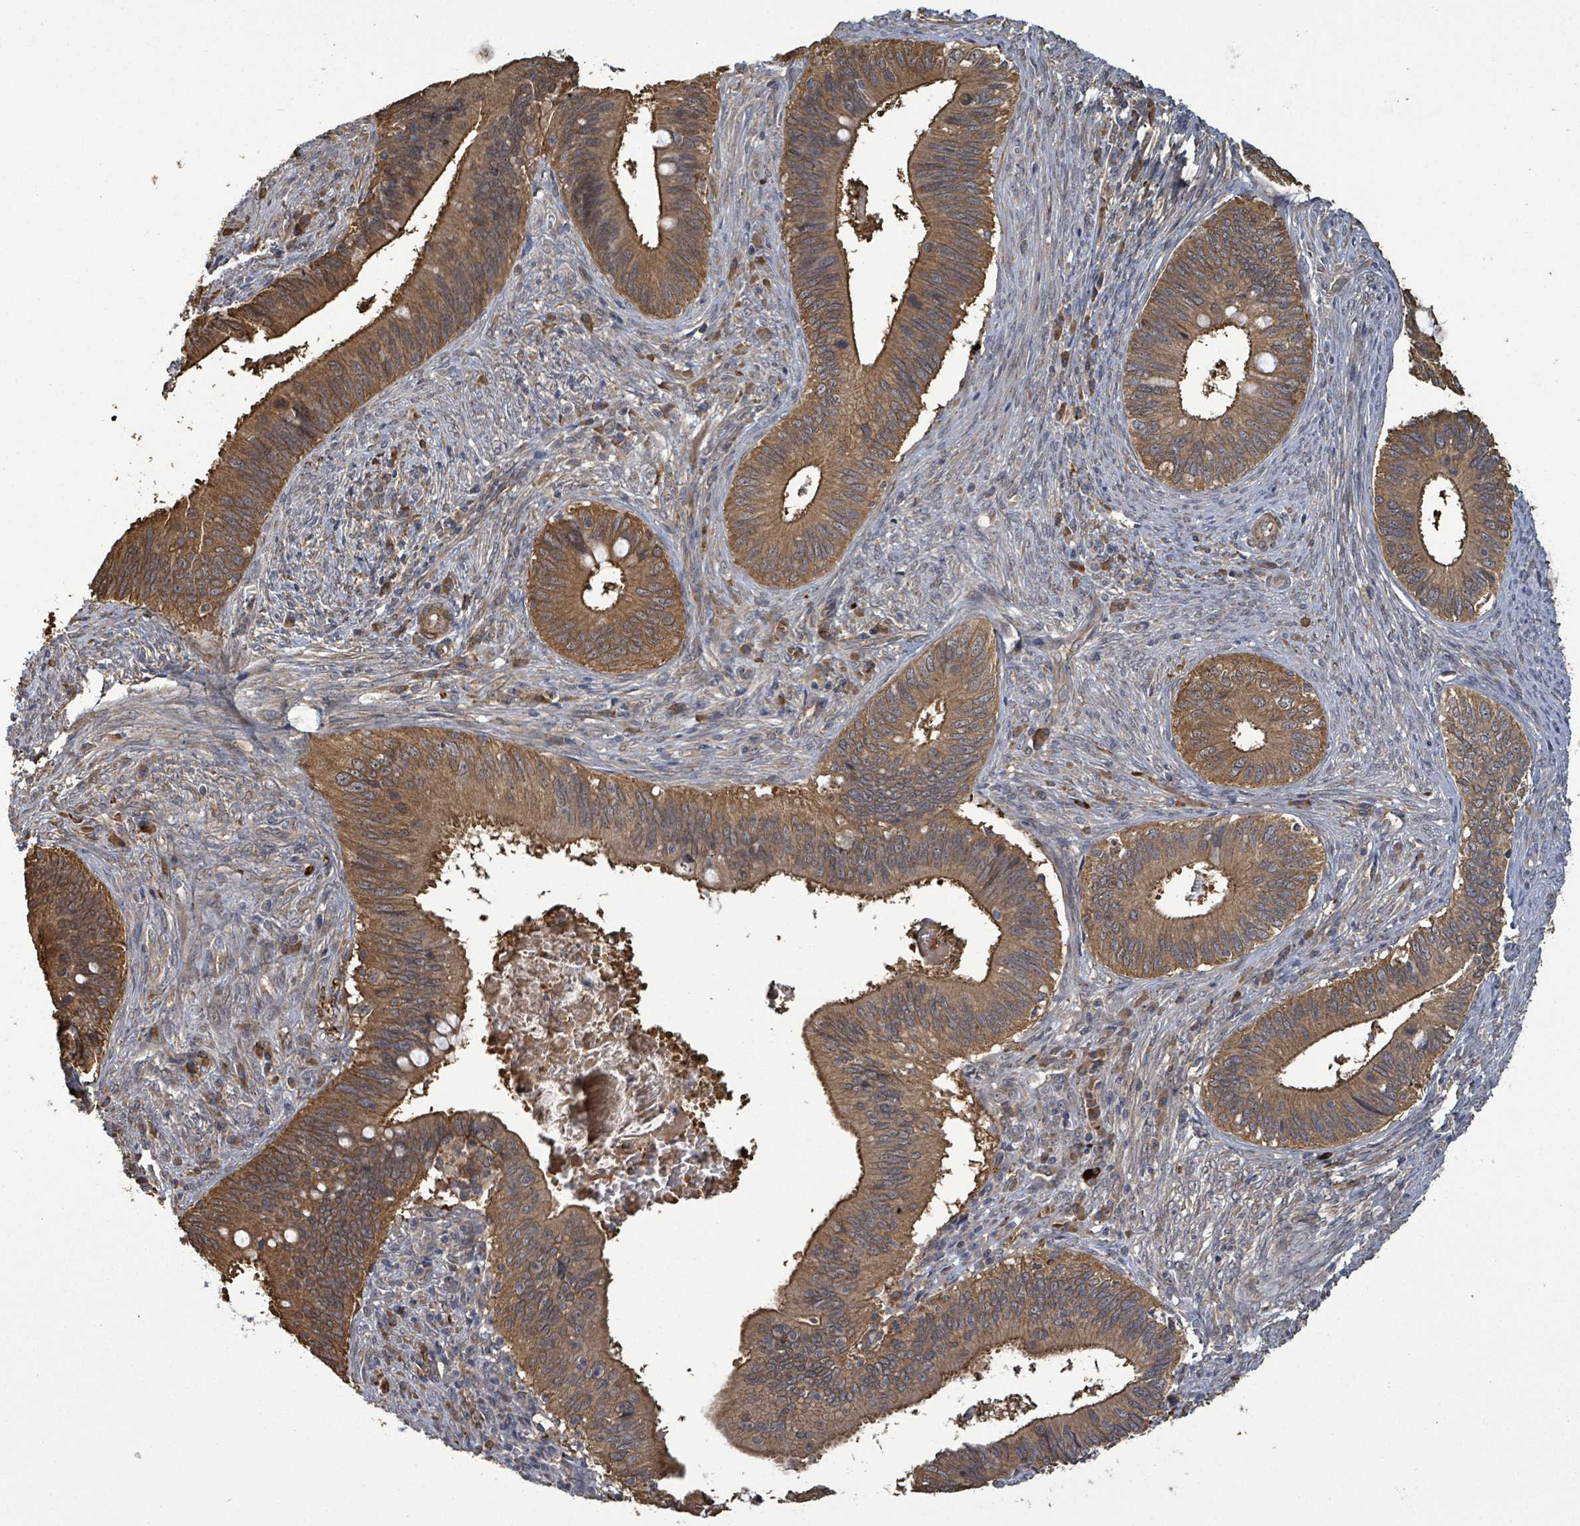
{"staining": {"intensity": "moderate", "quantity": ">75%", "location": "cytoplasmic/membranous"}, "tissue": "cervical cancer", "cell_type": "Tumor cells", "image_type": "cancer", "snomed": [{"axis": "morphology", "description": "Adenocarcinoma, NOS"}, {"axis": "topography", "description": "Cervix"}], "caption": "Immunohistochemistry (IHC) of human cervical adenocarcinoma reveals medium levels of moderate cytoplasmic/membranous positivity in approximately >75% of tumor cells. The protein is shown in brown color, while the nuclei are stained blue.", "gene": "MAP3K6", "patient": {"sex": "female", "age": 42}}